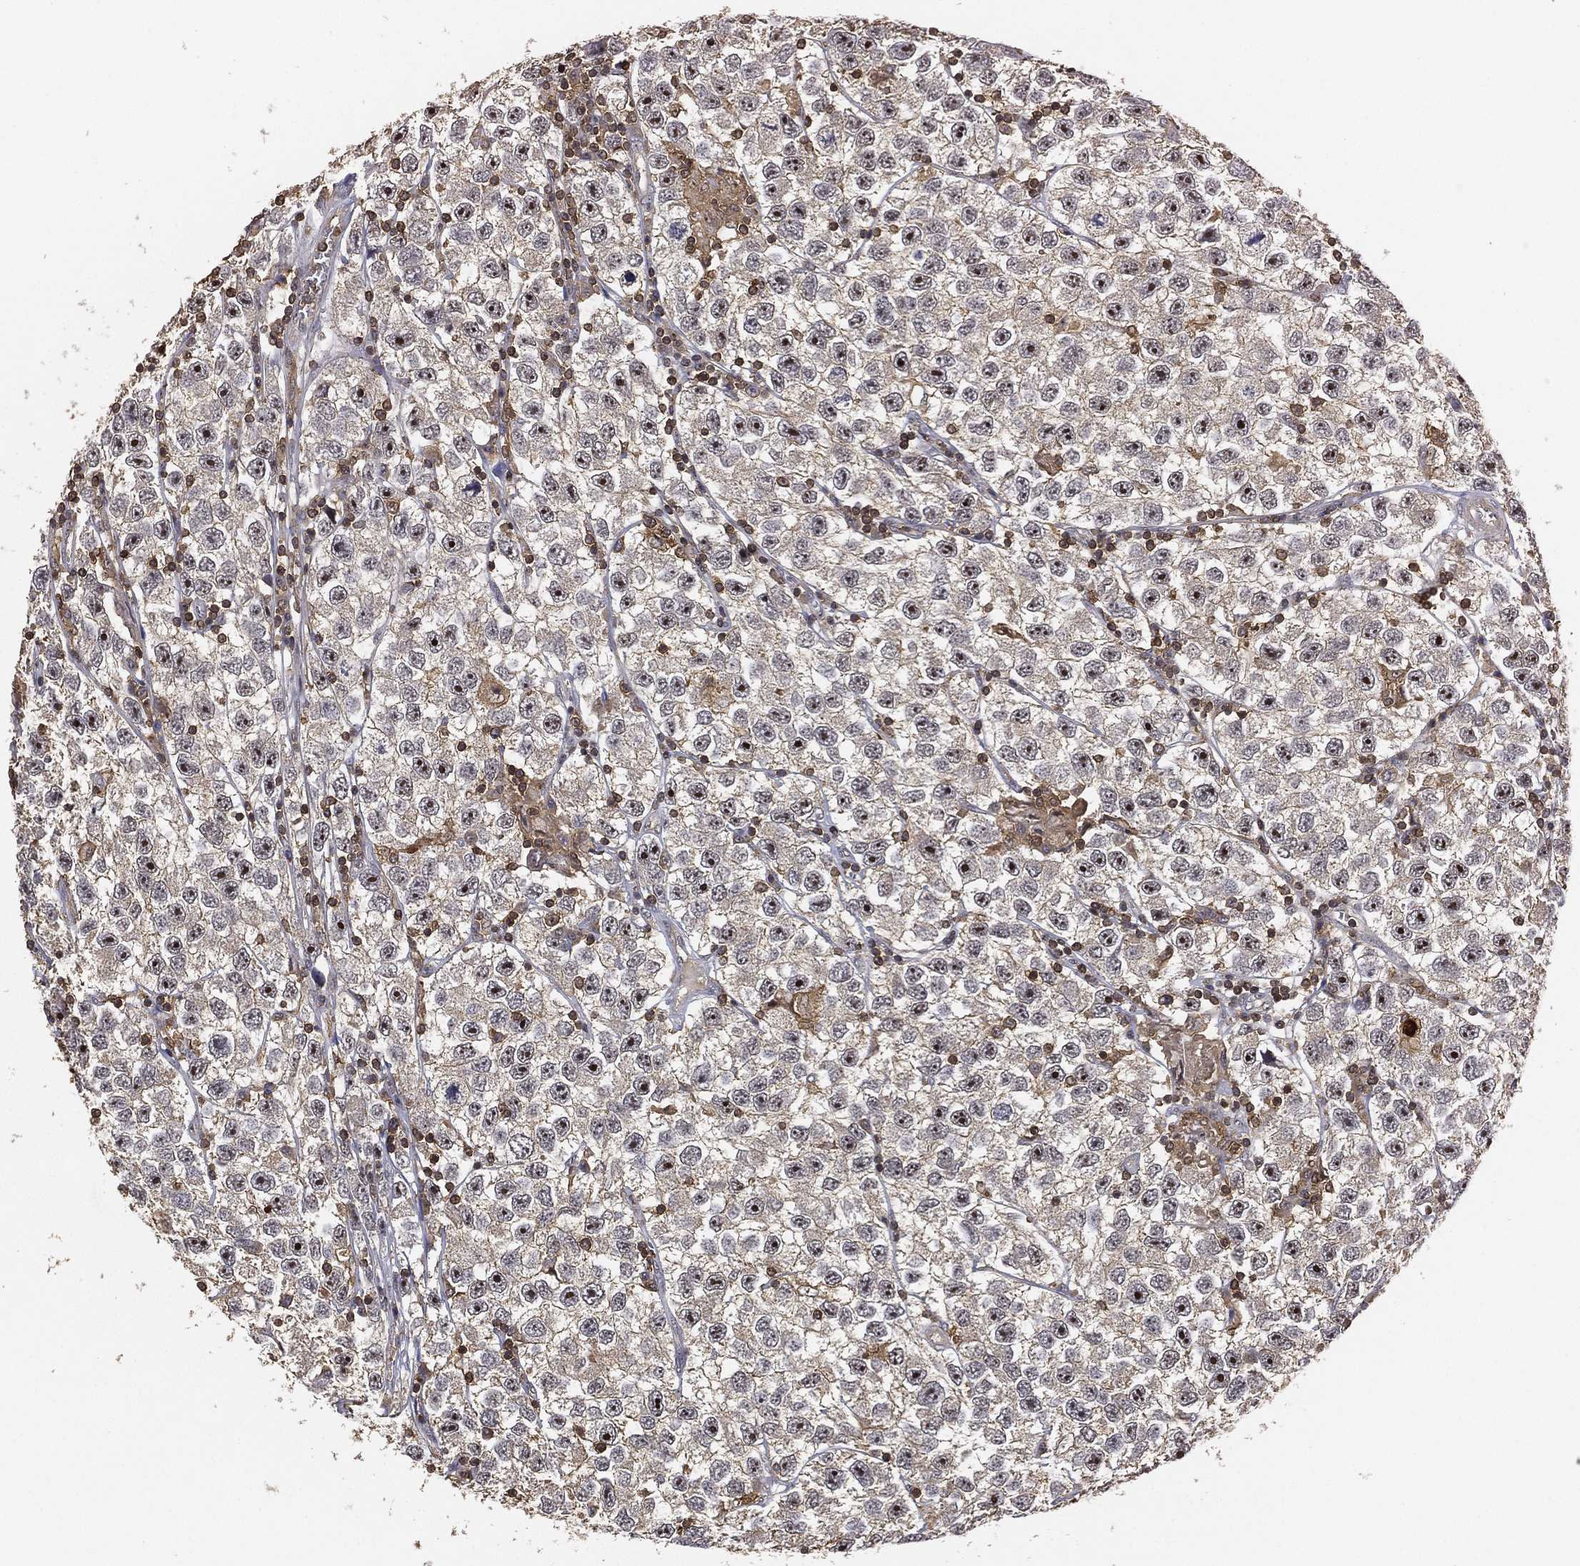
{"staining": {"intensity": "moderate", "quantity": "25%-75%", "location": "nuclear"}, "tissue": "testis cancer", "cell_type": "Tumor cells", "image_type": "cancer", "snomed": [{"axis": "morphology", "description": "Seminoma, NOS"}, {"axis": "topography", "description": "Testis"}], "caption": "A histopathology image of testis seminoma stained for a protein exhibits moderate nuclear brown staining in tumor cells.", "gene": "CRYL1", "patient": {"sex": "male", "age": 26}}